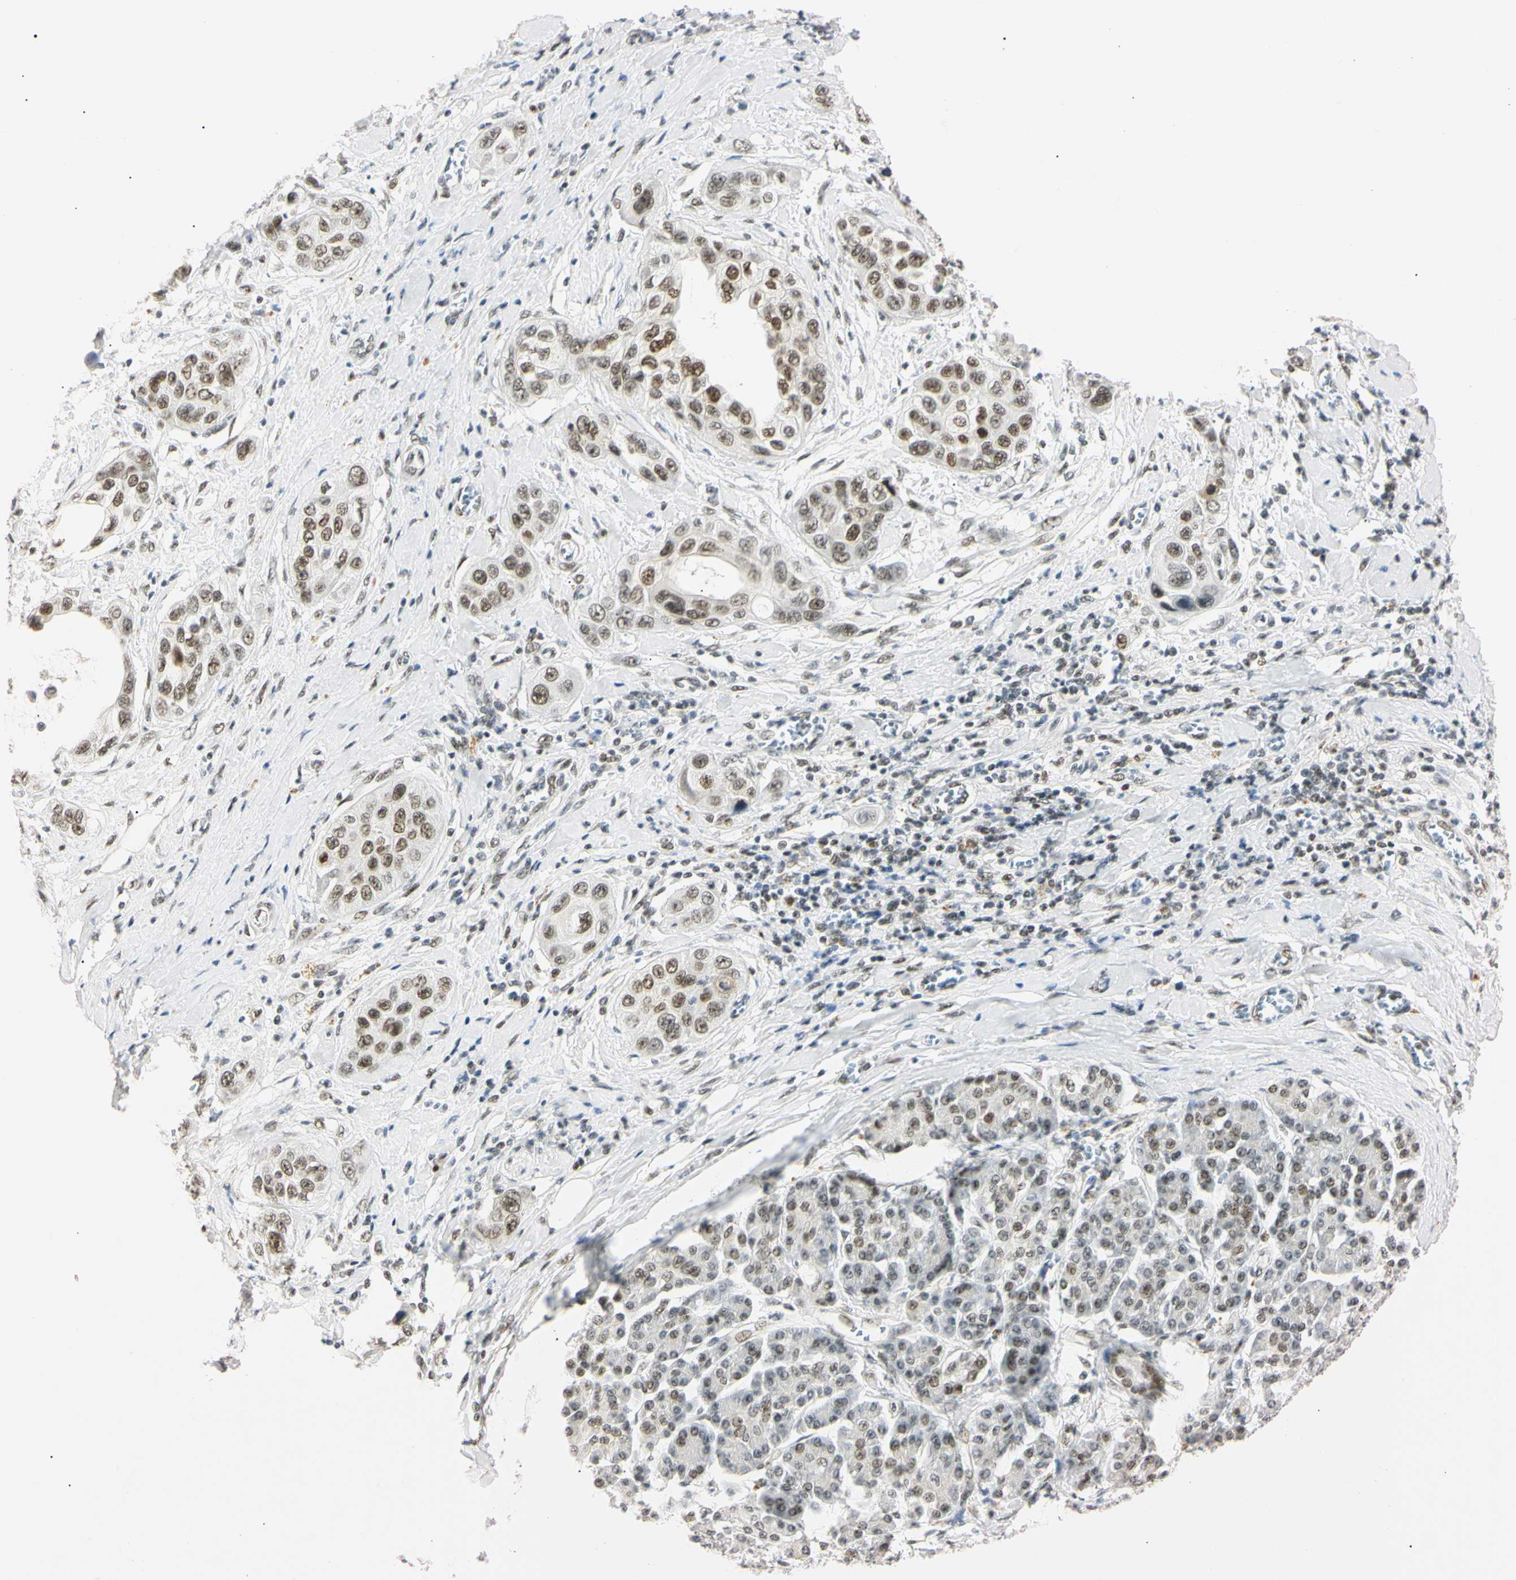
{"staining": {"intensity": "moderate", "quantity": "25%-75%", "location": "nuclear"}, "tissue": "pancreatic cancer", "cell_type": "Tumor cells", "image_type": "cancer", "snomed": [{"axis": "morphology", "description": "Adenocarcinoma, NOS"}, {"axis": "topography", "description": "Pancreas"}], "caption": "Immunohistochemistry (DAB (3,3'-diaminobenzidine)) staining of adenocarcinoma (pancreatic) displays moderate nuclear protein expression in about 25%-75% of tumor cells.", "gene": "ZNF134", "patient": {"sex": "female", "age": 70}}